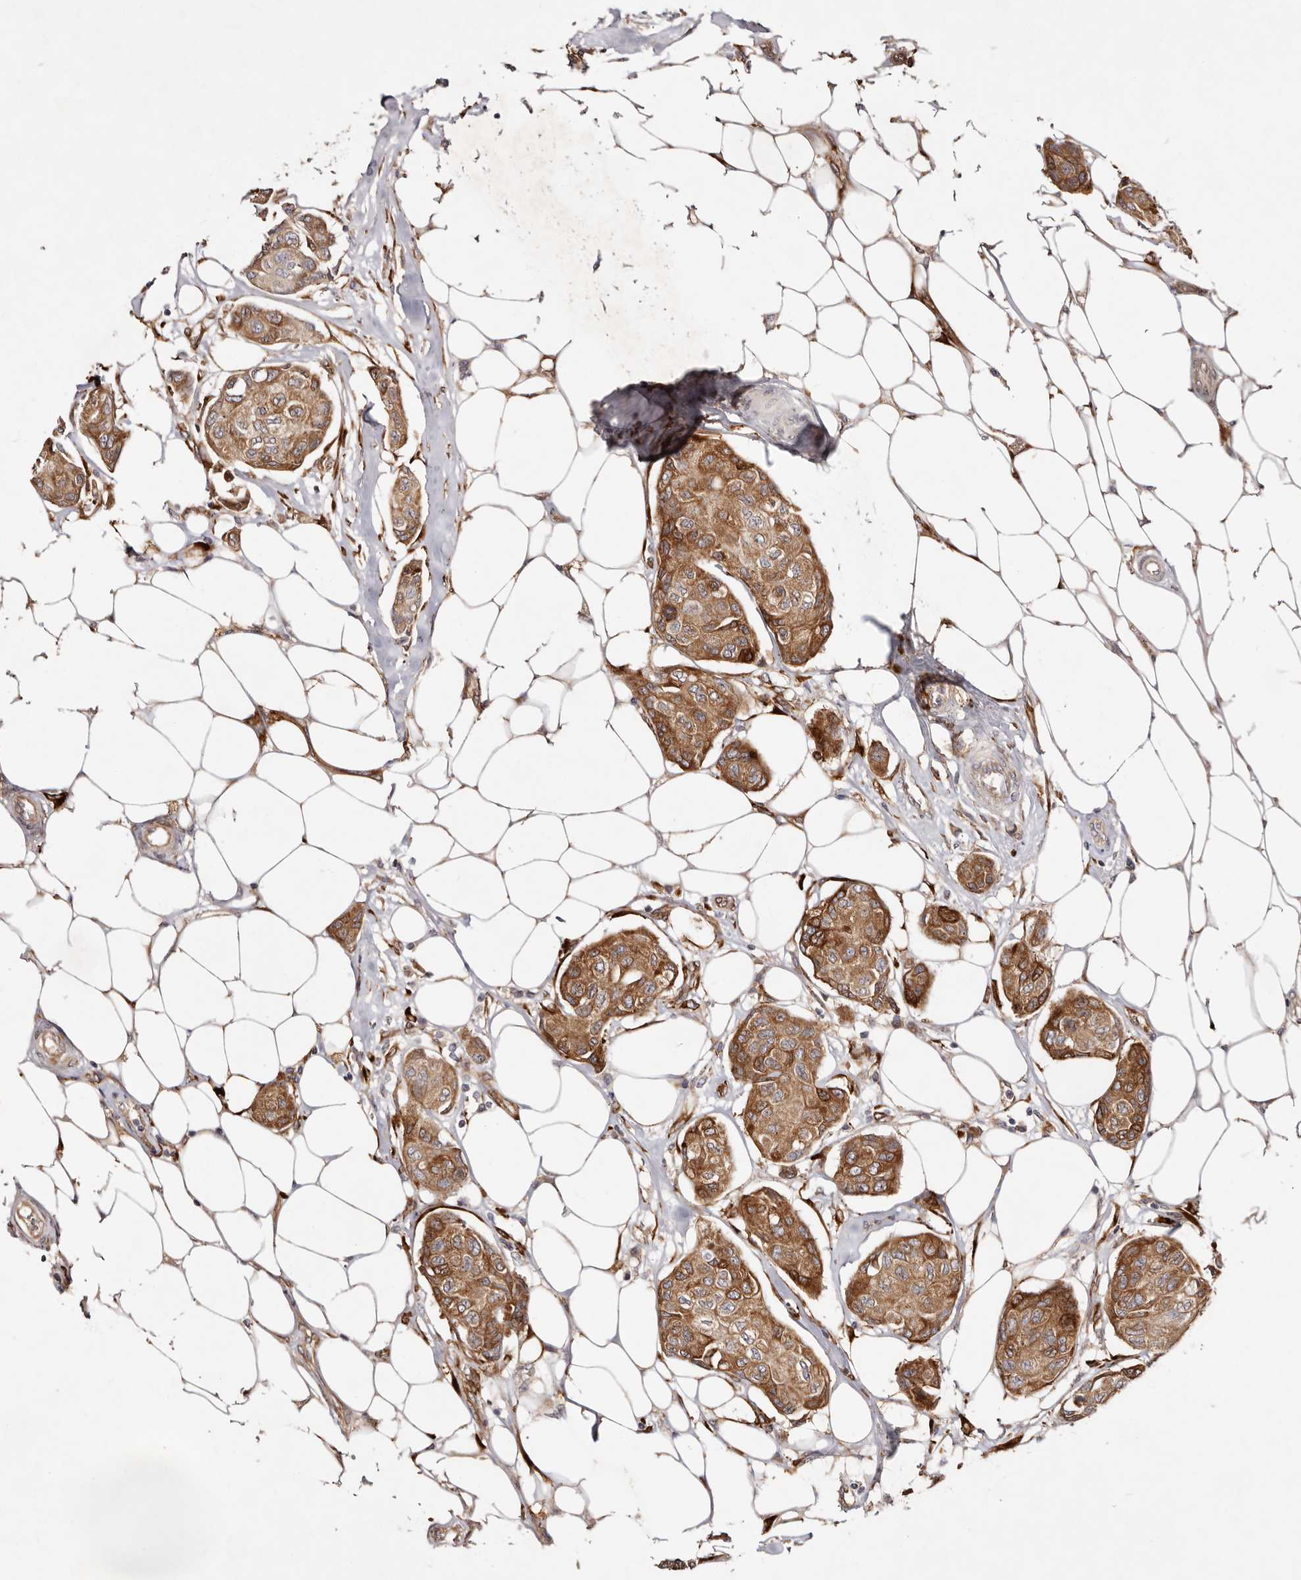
{"staining": {"intensity": "moderate", "quantity": ">75%", "location": "cytoplasmic/membranous"}, "tissue": "breast cancer", "cell_type": "Tumor cells", "image_type": "cancer", "snomed": [{"axis": "morphology", "description": "Duct carcinoma"}, {"axis": "topography", "description": "Breast"}], "caption": "Protein staining demonstrates moderate cytoplasmic/membranous staining in approximately >75% of tumor cells in invasive ductal carcinoma (breast). (Brightfield microscopy of DAB IHC at high magnification).", "gene": "SERPINH1", "patient": {"sex": "female", "age": 80}}